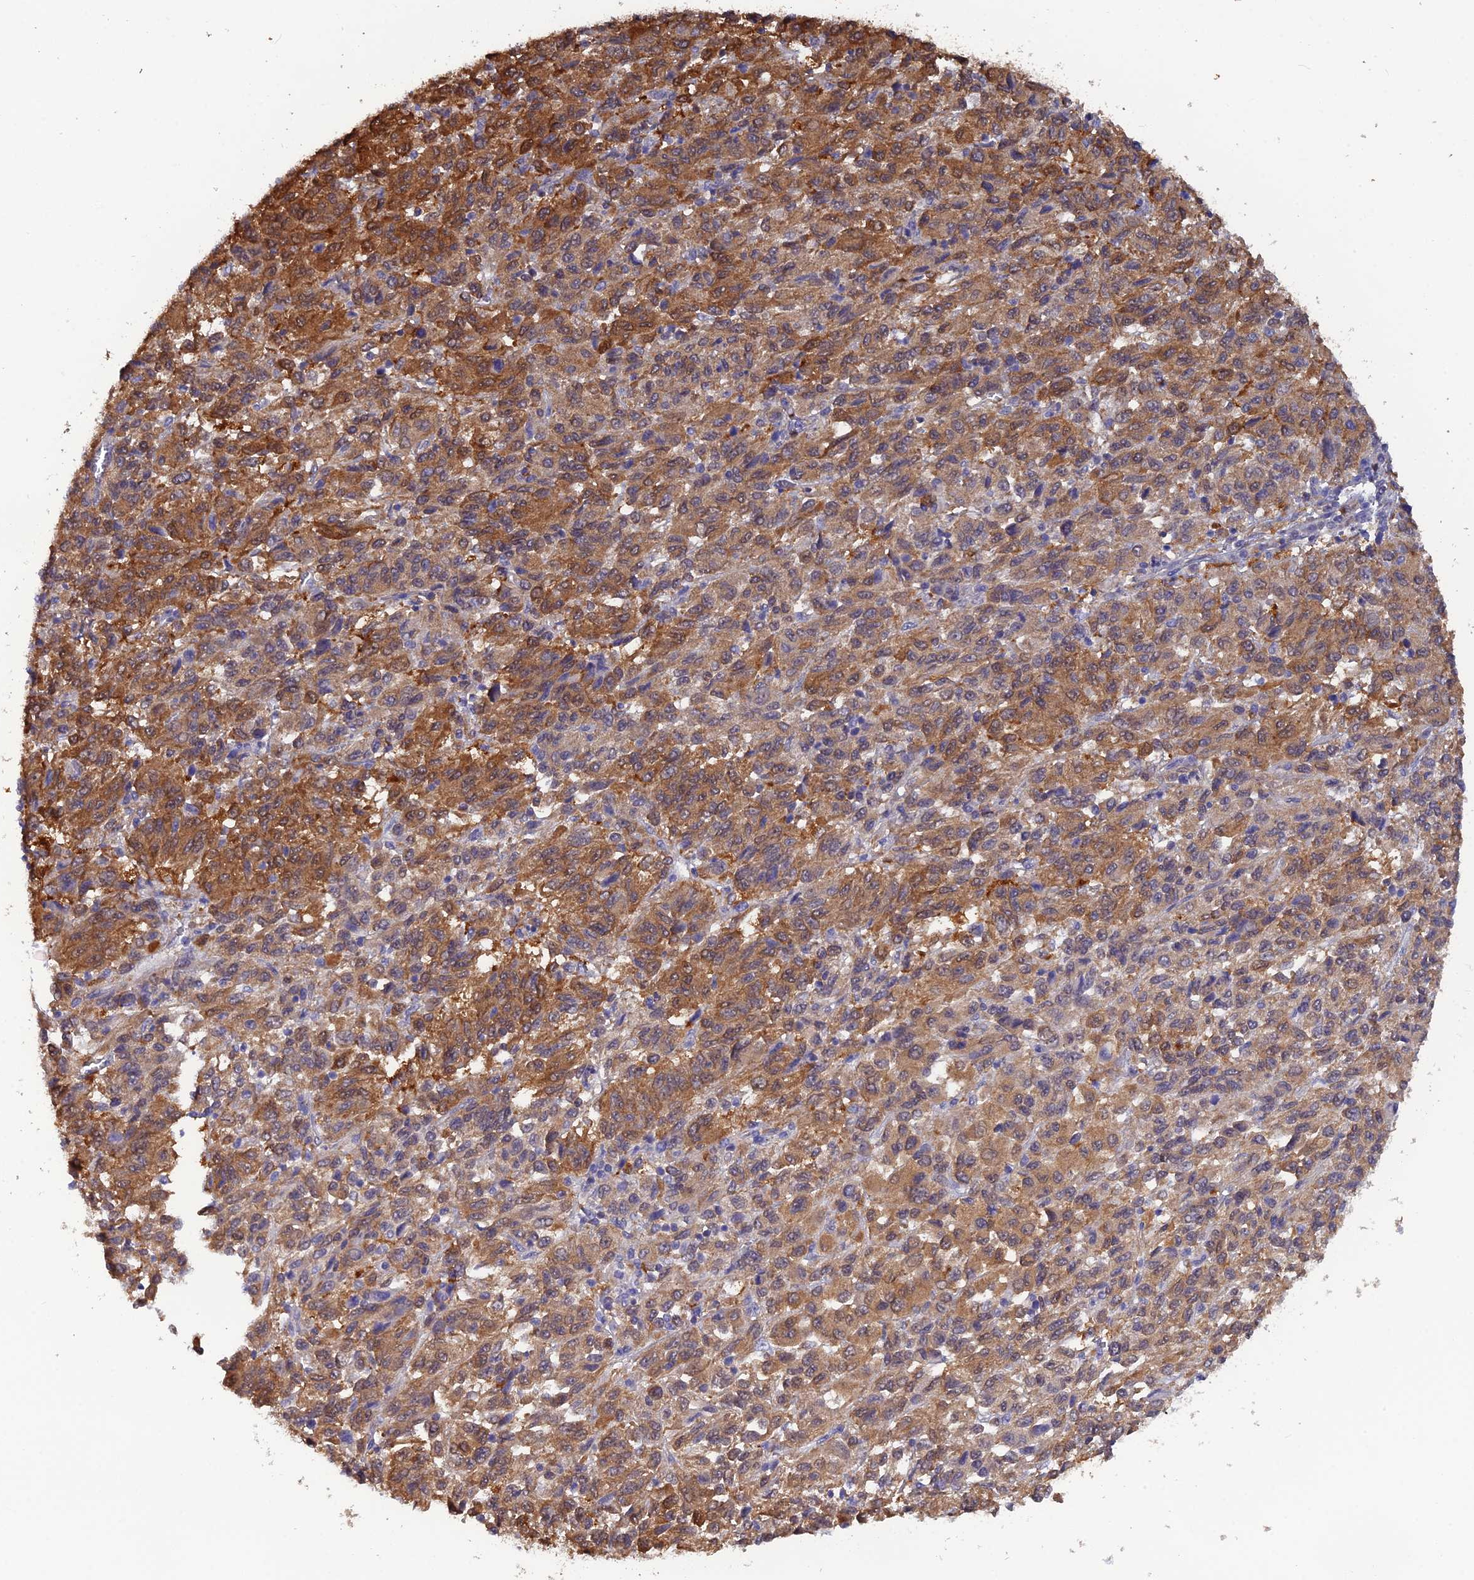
{"staining": {"intensity": "moderate", "quantity": ">75%", "location": "cytoplasmic/membranous,nuclear"}, "tissue": "melanoma", "cell_type": "Tumor cells", "image_type": "cancer", "snomed": [{"axis": "morphology", "description": "Malignant melanoma, Metastatic site"}, {"axis": "topography", "description": "Lung"}], "caption": "Protein staining of melanoma tissue demonstrates moderate cytoplasmic/membranous and nuclear staining in approximately >75% of tumor cells.", "gene": "HINT1", "patient": {"sex": "male", "age": 64}}